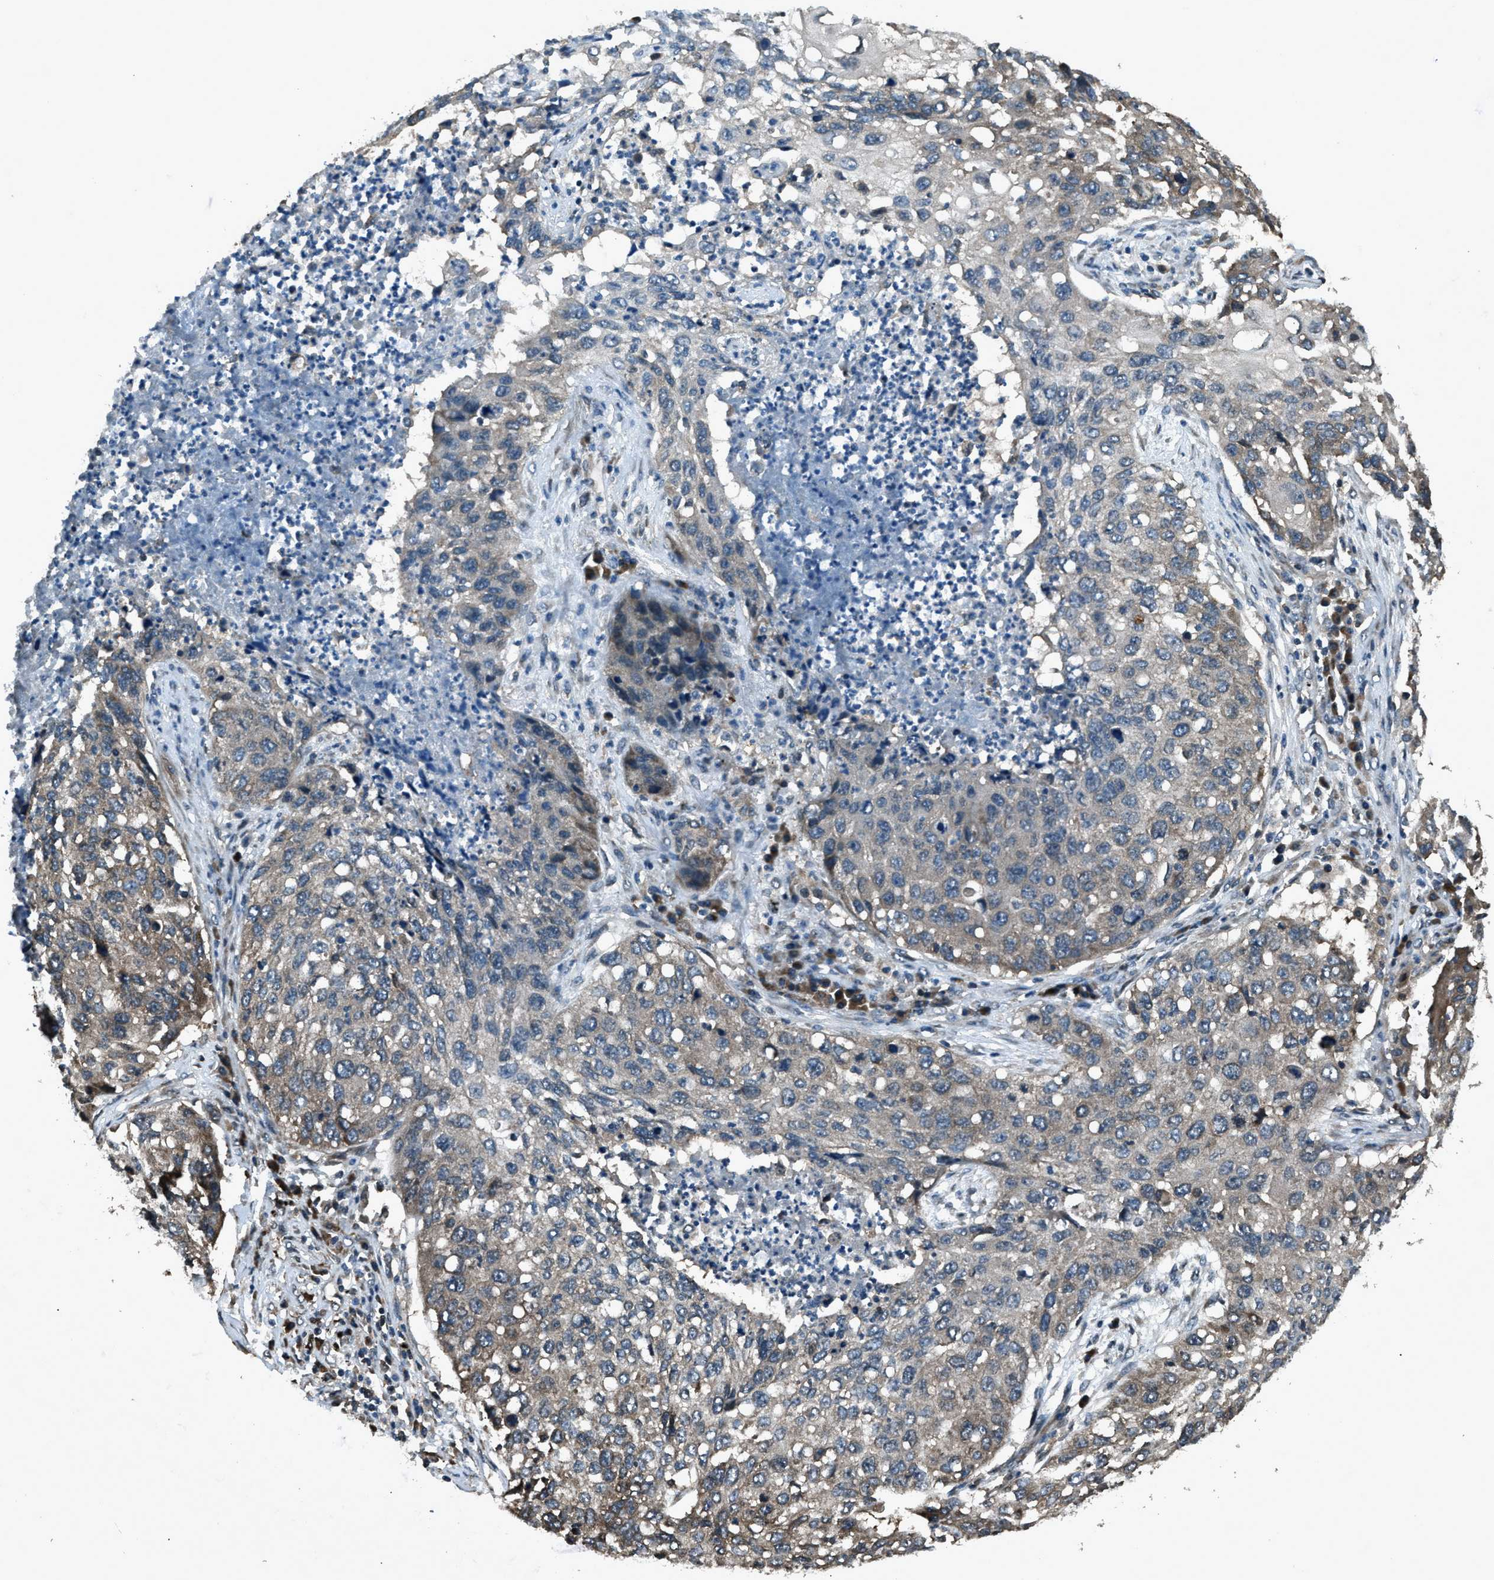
{"staining": {"intensity": "weak", "quantity": "25%-75%", "location": "cytoplasmic/membranous"}, "tissue": "lung cancer", "cell_type": "Tumor cells", "image_type": "cancer", "snomed": [{"axis": "morphology", "description": "Squamous cell carcinoma, NOS"}, {"axis": "topography", "description": "Lung"}], "caption": "A photomicrograph showing weak cytoplasmic/membranous expression in approximately 25%-75% of tumor cells in lung cancer (squamous cell carcinoma), as visualized by brown immunohistochemical staining.", "gene": "TRIM4", "patient": {"sex": "female", "age": 63}}